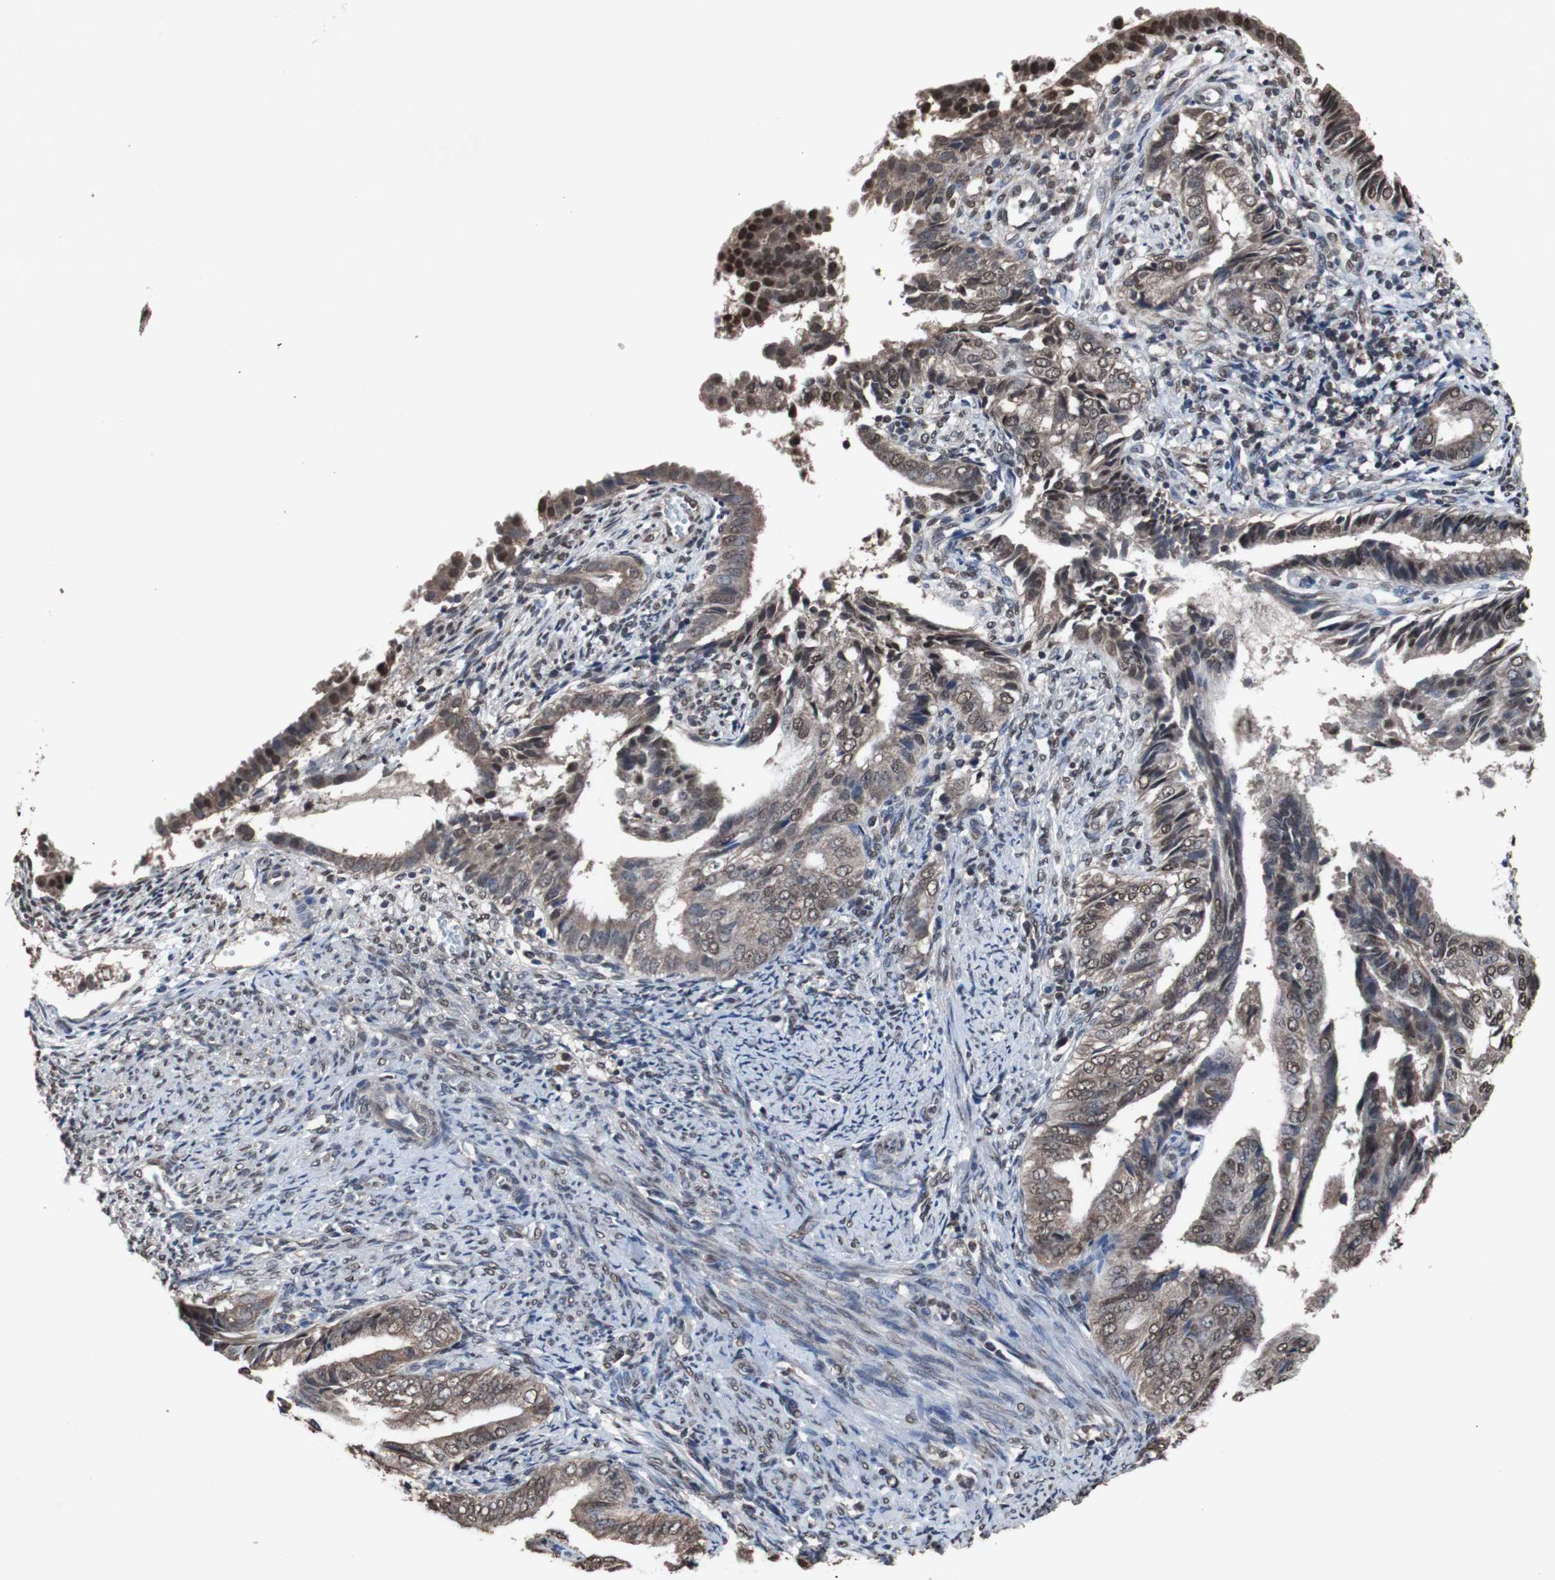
{"staining": {"intensity": "moderate", "quantity": ">75%", "location": "nuclear"}, "tissue": "endometrial cancer", "cell_type": "Tumor cells", "image_type": "cancer", "snomed": [{"axis": "morphology", "description": "Adenocarcinoma, NOS"}, {"axis": "topography", "description": "Endometrium"}], "caption": "A histopathology image of human endometrial cancer (adenocarcinoma) stained for a protein exhibits moderate nuclear brown staining in tumor cells.", "gene": "MED27", "patient": {"sex": "female", "age": 58}}